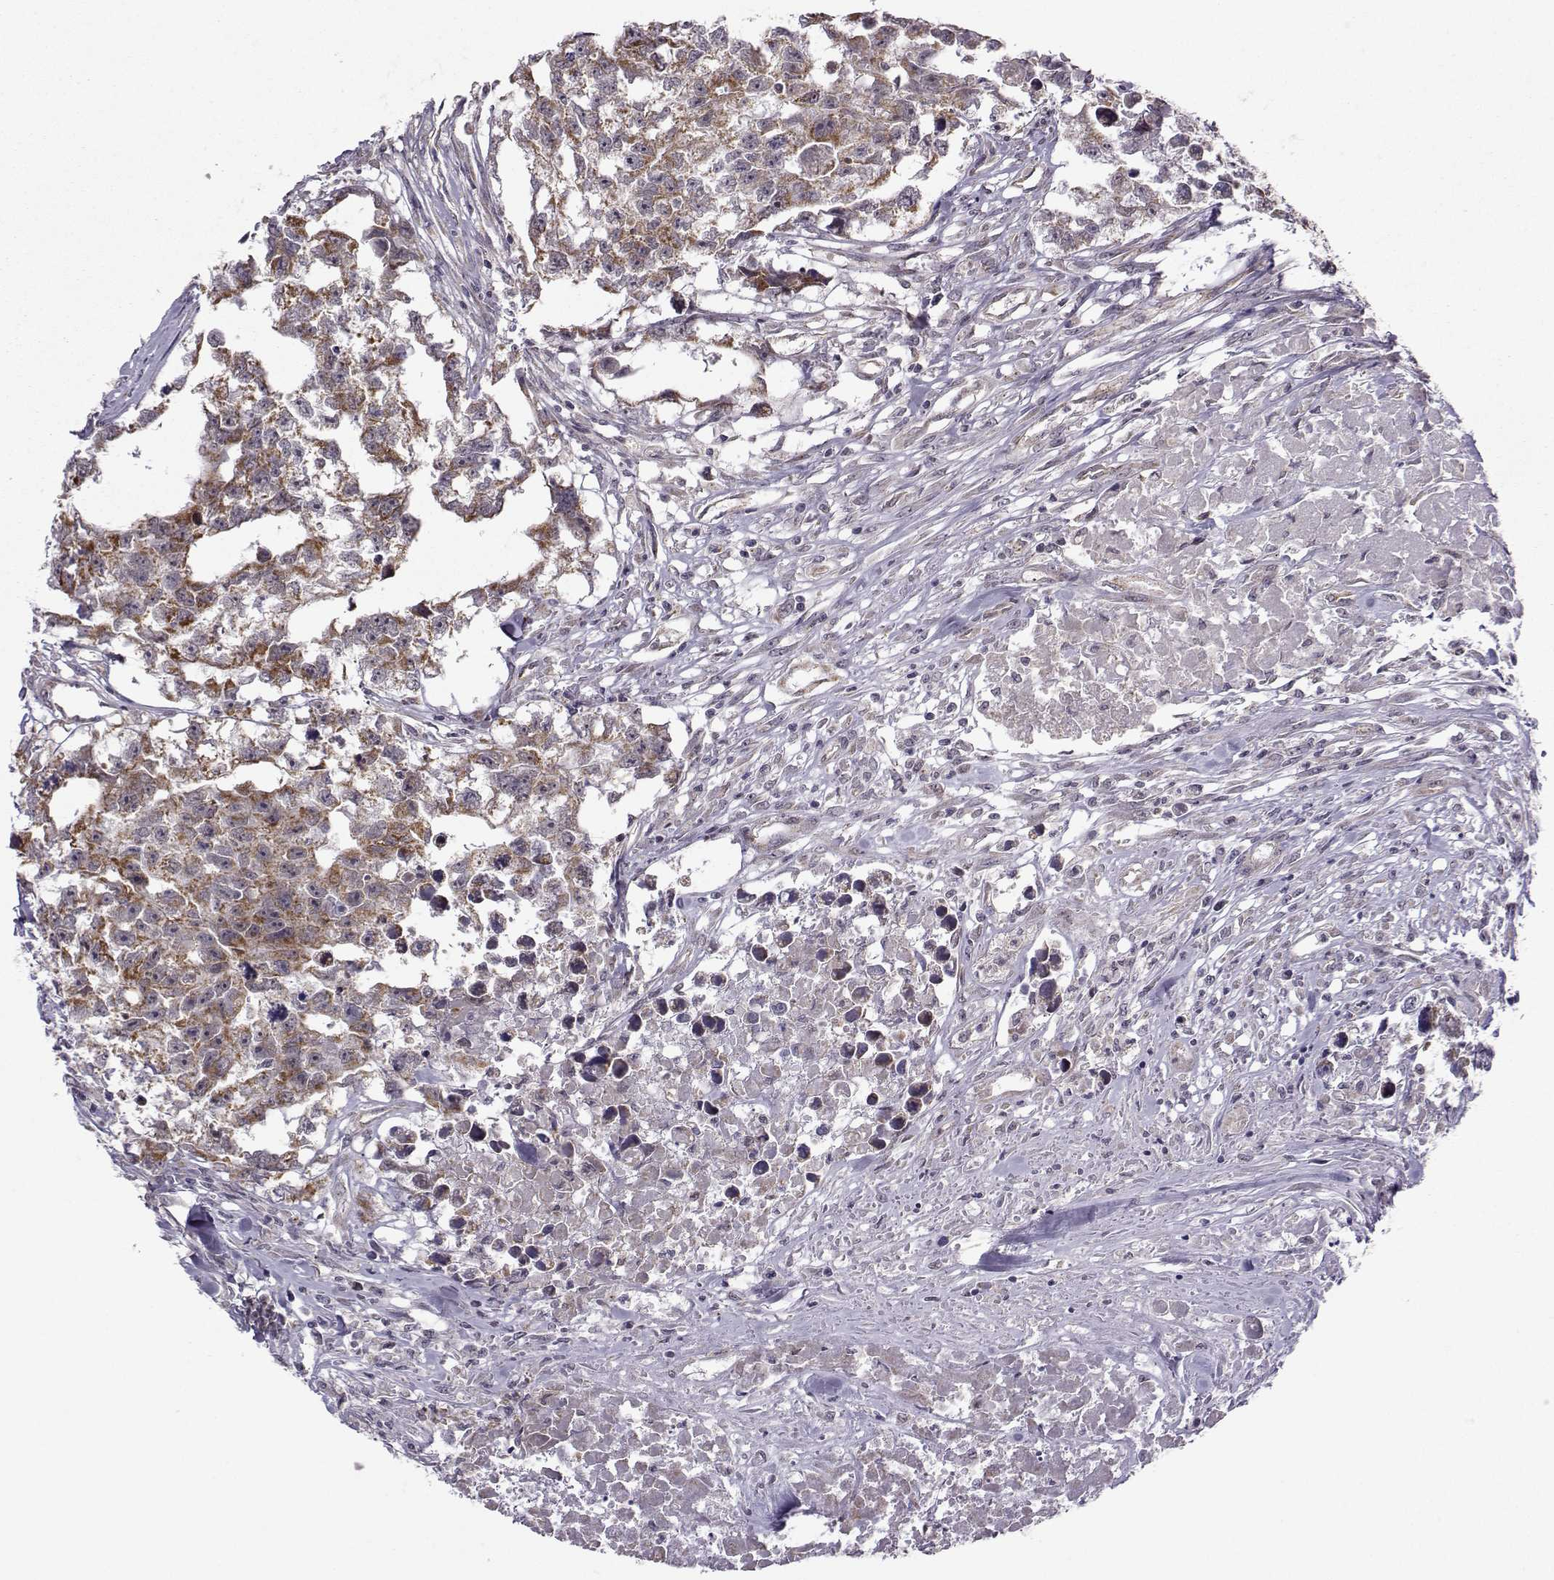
{"staining": {"intensity": "strong", "quantity": ">75%", "location": "cytoplasmic/membranous"}, "tissue": "testis cancer", "cell_type": "Tumor cells", "image_type": "cancer", "snomed": [{"axis": "morphology", "description": "Carcinoma, Embryonal, NOS"}, {"axis": "morphology", "description": "Teratoma, malignant, NOS"}, {"axis": "topography", "description": "Testis"}], "caption": "There is high levels of strong cytoplasmic/membranous staining in tumor cells of teratoma (malignant) (testis), as demonstrated by immunohistochemical staining (brown color).", "gene": "NECAB3", "patient": {"sex": "male", "age": 44}}